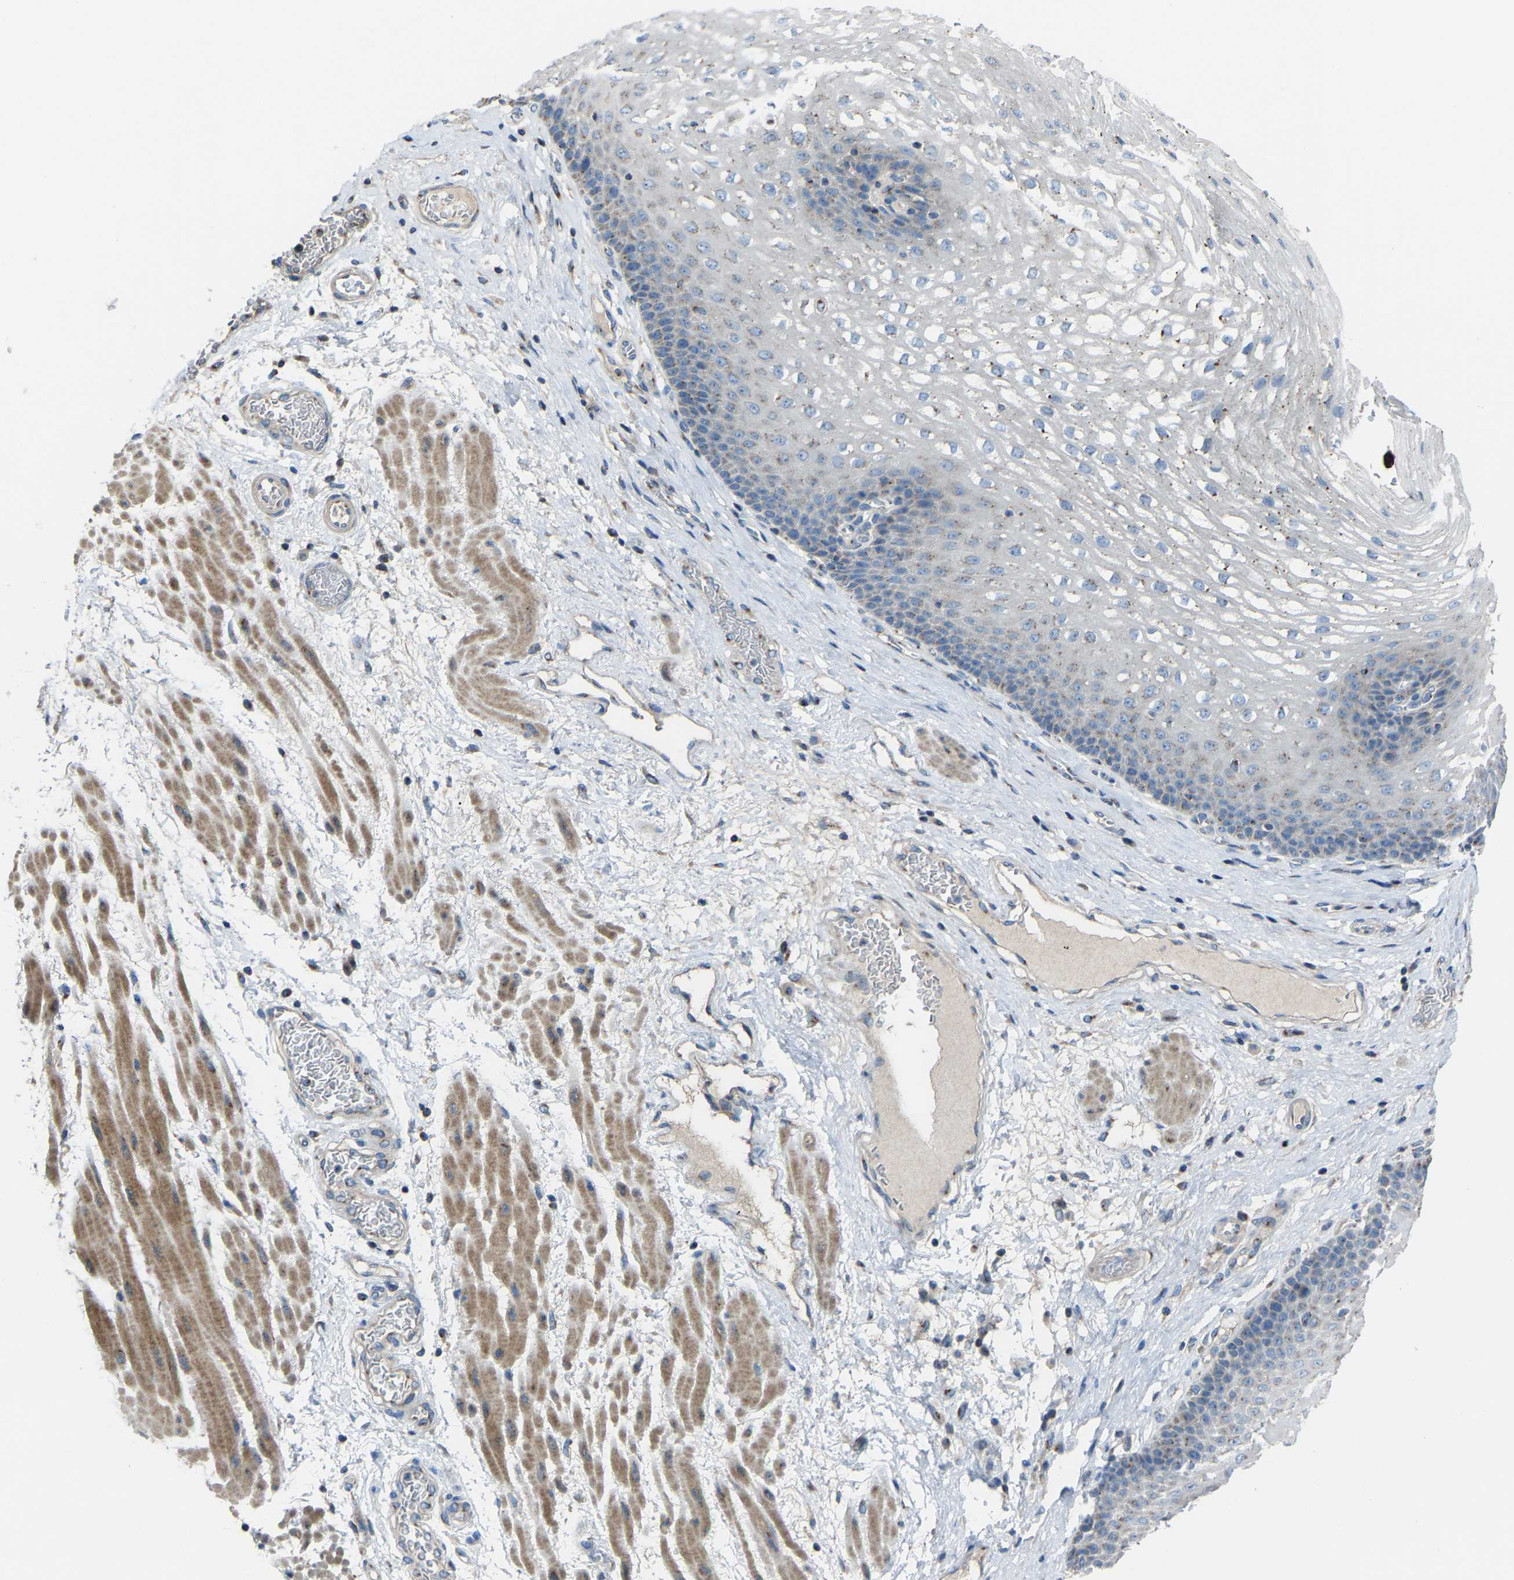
{"staining": {"intensity": "weak", "quantity": "<25%", "location": "cytoplasmic/membranous"}, "tissue": "esophagus", "cell_type": "Squamous epithelial cells", "image_type": "normal", "snomed": [{"axis": "morphology", "description": "Normal tissue, NOS"}, {"axis": "topography", "description": "Esophagus"}], "caption": "This is a image of immunohistochemistry staining of unremarkable esophagus, which shows no staining in squamous epithelial cells. (DAB immunohistochemistry visualized using brightfield microscopy, high magnification).", "gene": "CANT1", "patient": {"sex": "male", "age": 48}}